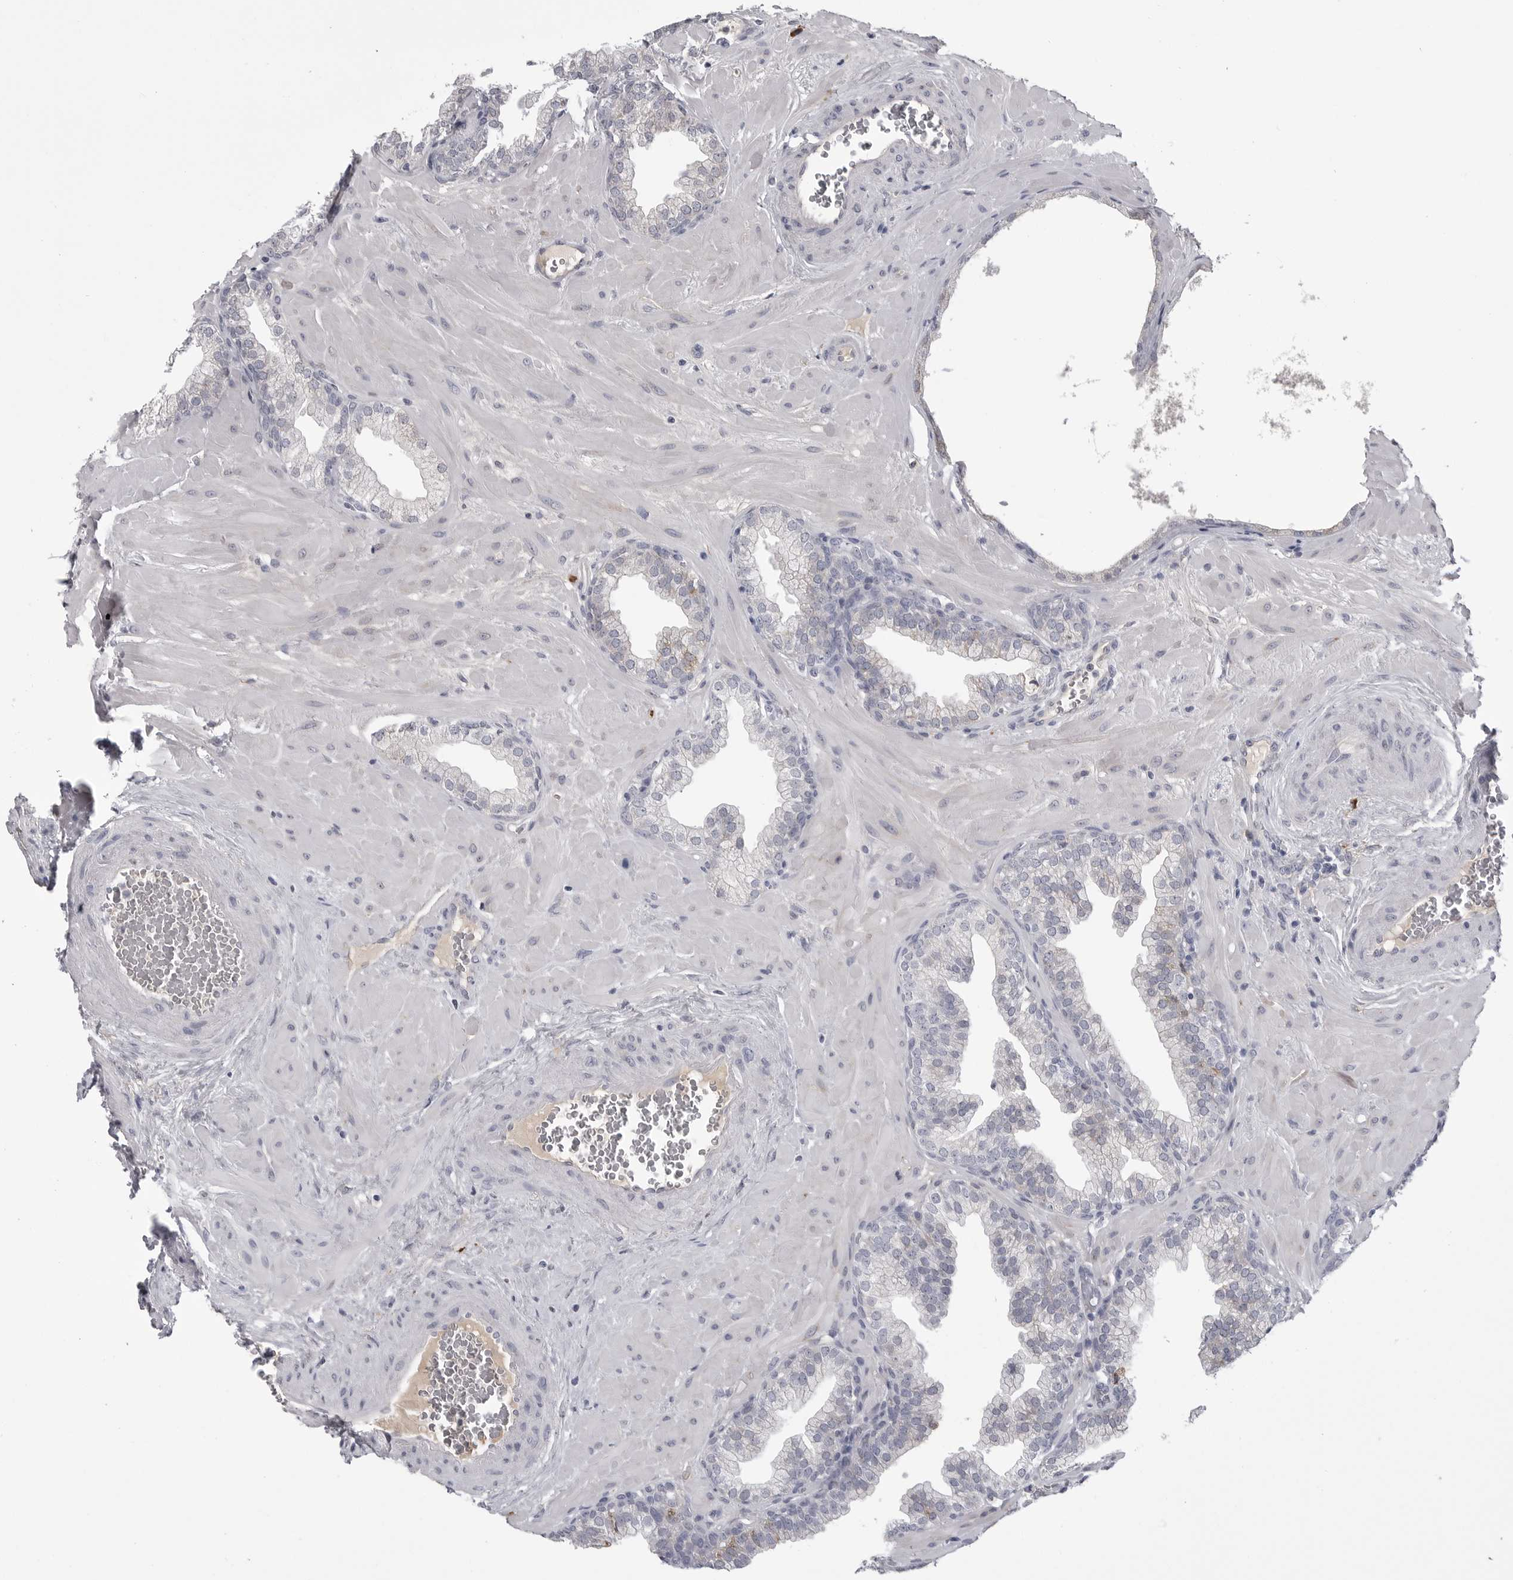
{"staining": {"intensity": "negative", "quantity": "none", "location": "none"}, "tissue": "prostate", "cell_type": "Glandular cells", "image_type": "normal", "snomed": [{"axis": "morphology", "description": "Normal tissue, NOS"}, {"axis": "morphology", "description": "Urothelial carcinoma, Low grade"}, {"axis": "topography", "description": "Urinary bladder"}, {"axis": "topography", "description": "Prostate"}], "caption": "Protein analysis of normal prostate reveals no significant expression in glandular cells. (IHC, brightfield microscopy, high magnification).", "gene": "FKBP2", "patient": {"sex": "male", "age": 60}}